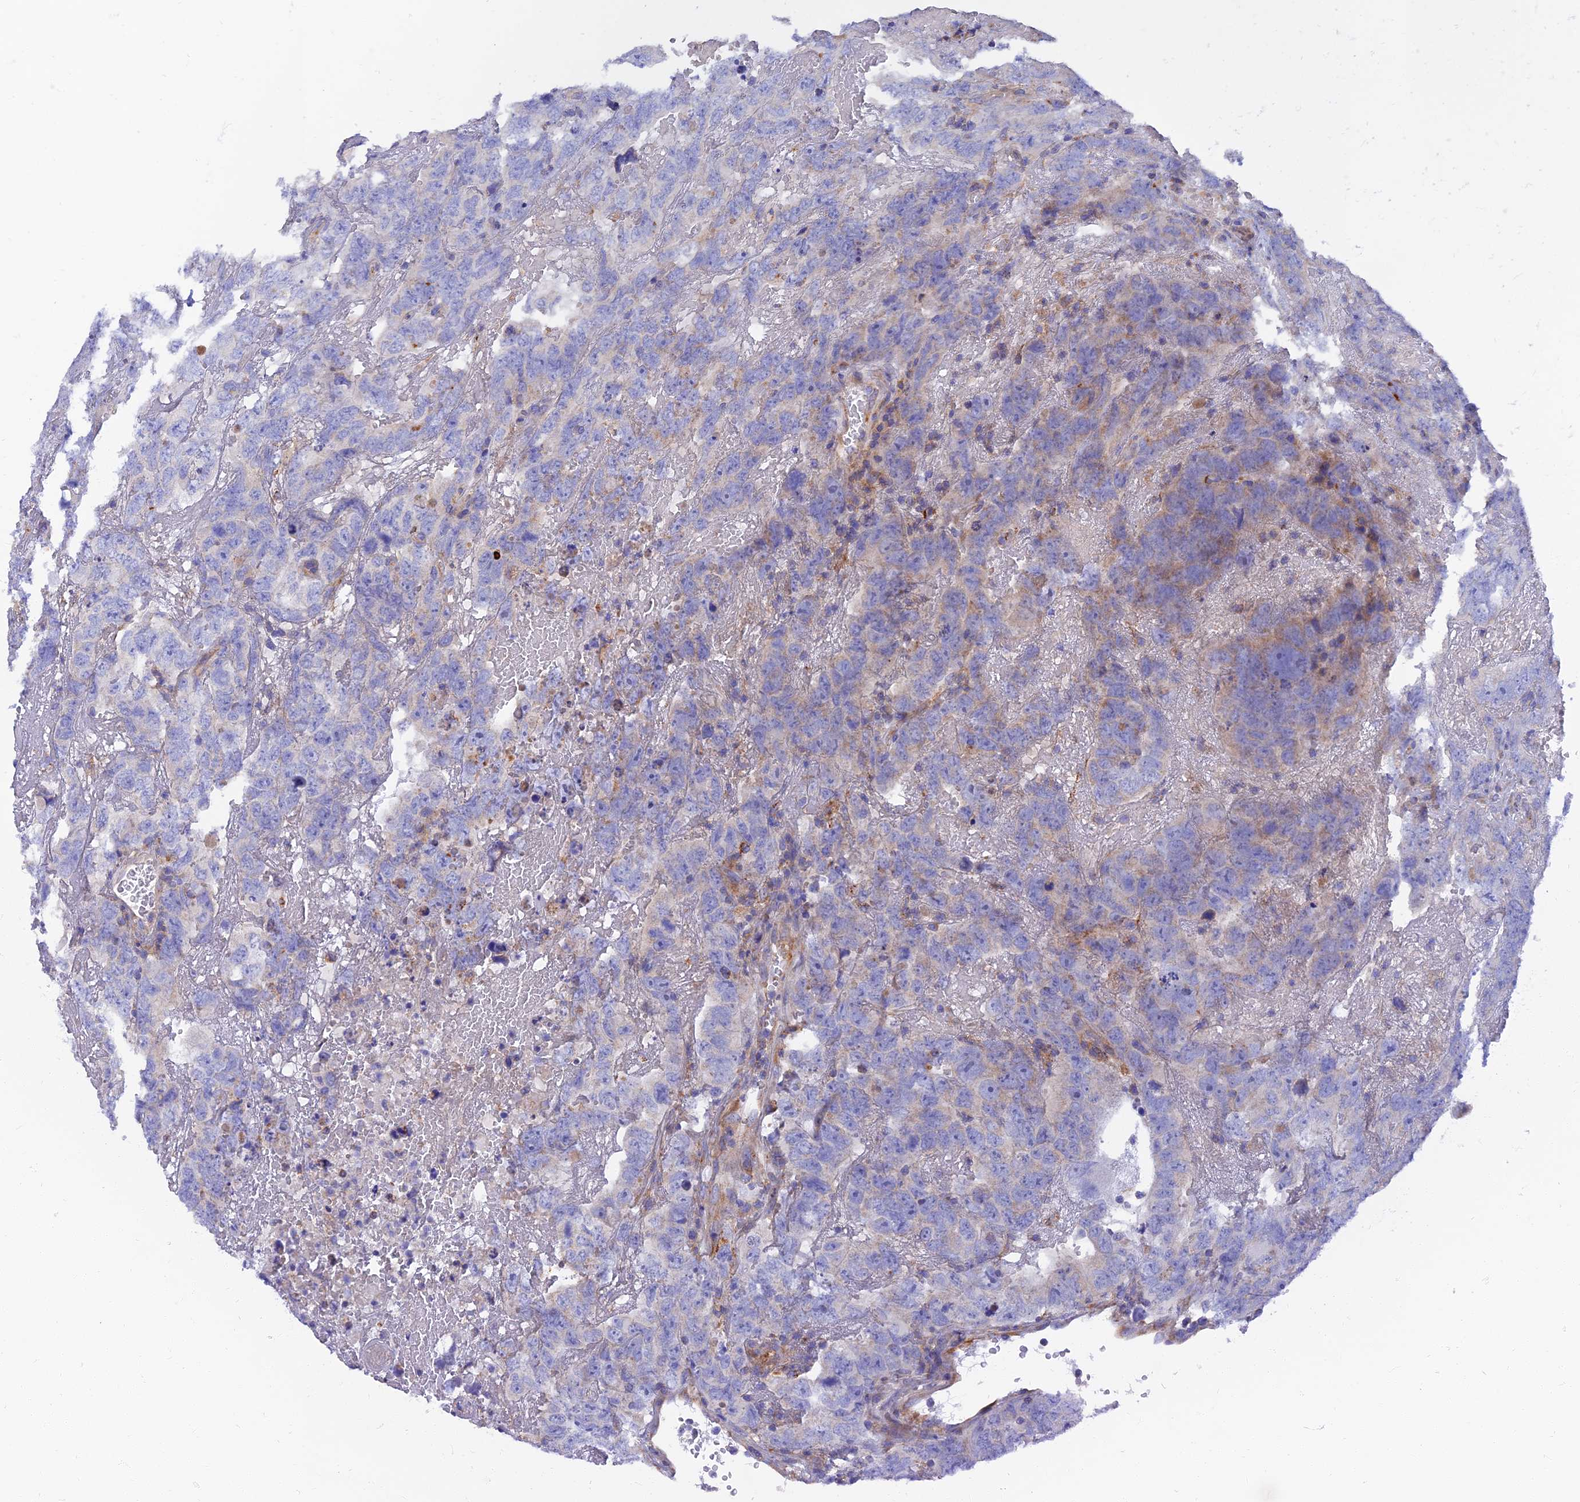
{"staining": {"intensity": "negative", "quantity": "none", "location": "none"}, "tissue": "testis cancer", "cell_type": "Tumor cells", "image_type": "cancer", "snomed": [{"axis": "morphology", "description": "Carcinoma, Embryonal, NOS"}, {"axis": "topography", "description": "Testis"}], "caption": "Micrograph shows no significant protein positivity in tumor cells of testis embryonal carcinoma. Nuclei are stained in blue.", "gene": "TMEM44", "patient": {"sex": "male", "age": 45}}